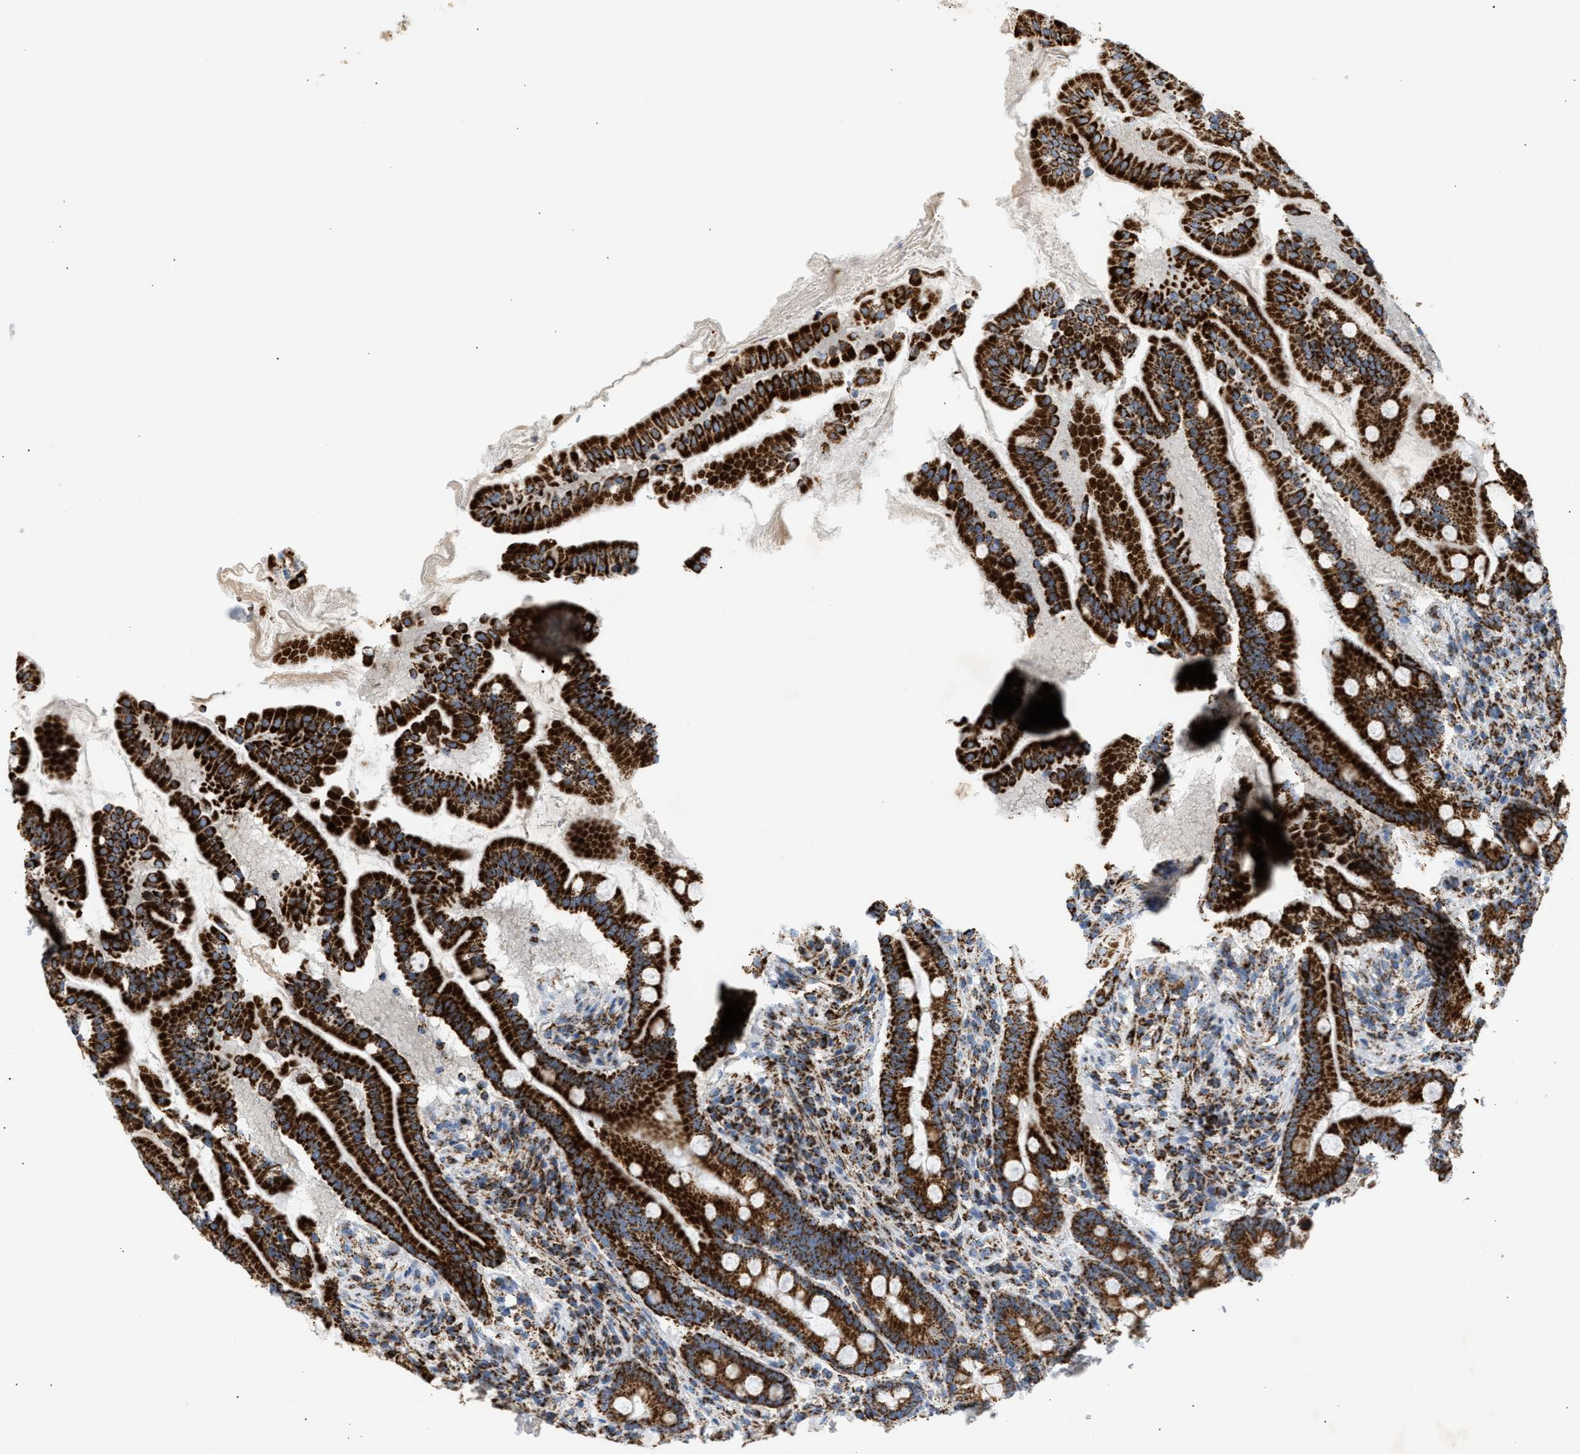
{"staining": {"intensity": "strong", "quantity": ">75%", "location": "cytoplasmic/membranous"}, "tissue": "duodenum", "cell_type": "Glandular cells", "image_type": "normal", "snomed": [{"axis": "morphology", "description": "Normal tissue, NOS"}, {"axis": "topography", "description": "Duodenum"}], "caption": "DAB (3,3'-diaminobenzidine) immunohistochemical staining of benign duodenum demonstrates strong cytoplasmic/membranous protein expression in approximately >75% of glandular cells.", "gene": "OGDH", "patient": {"sex": "male", "age": 50}}